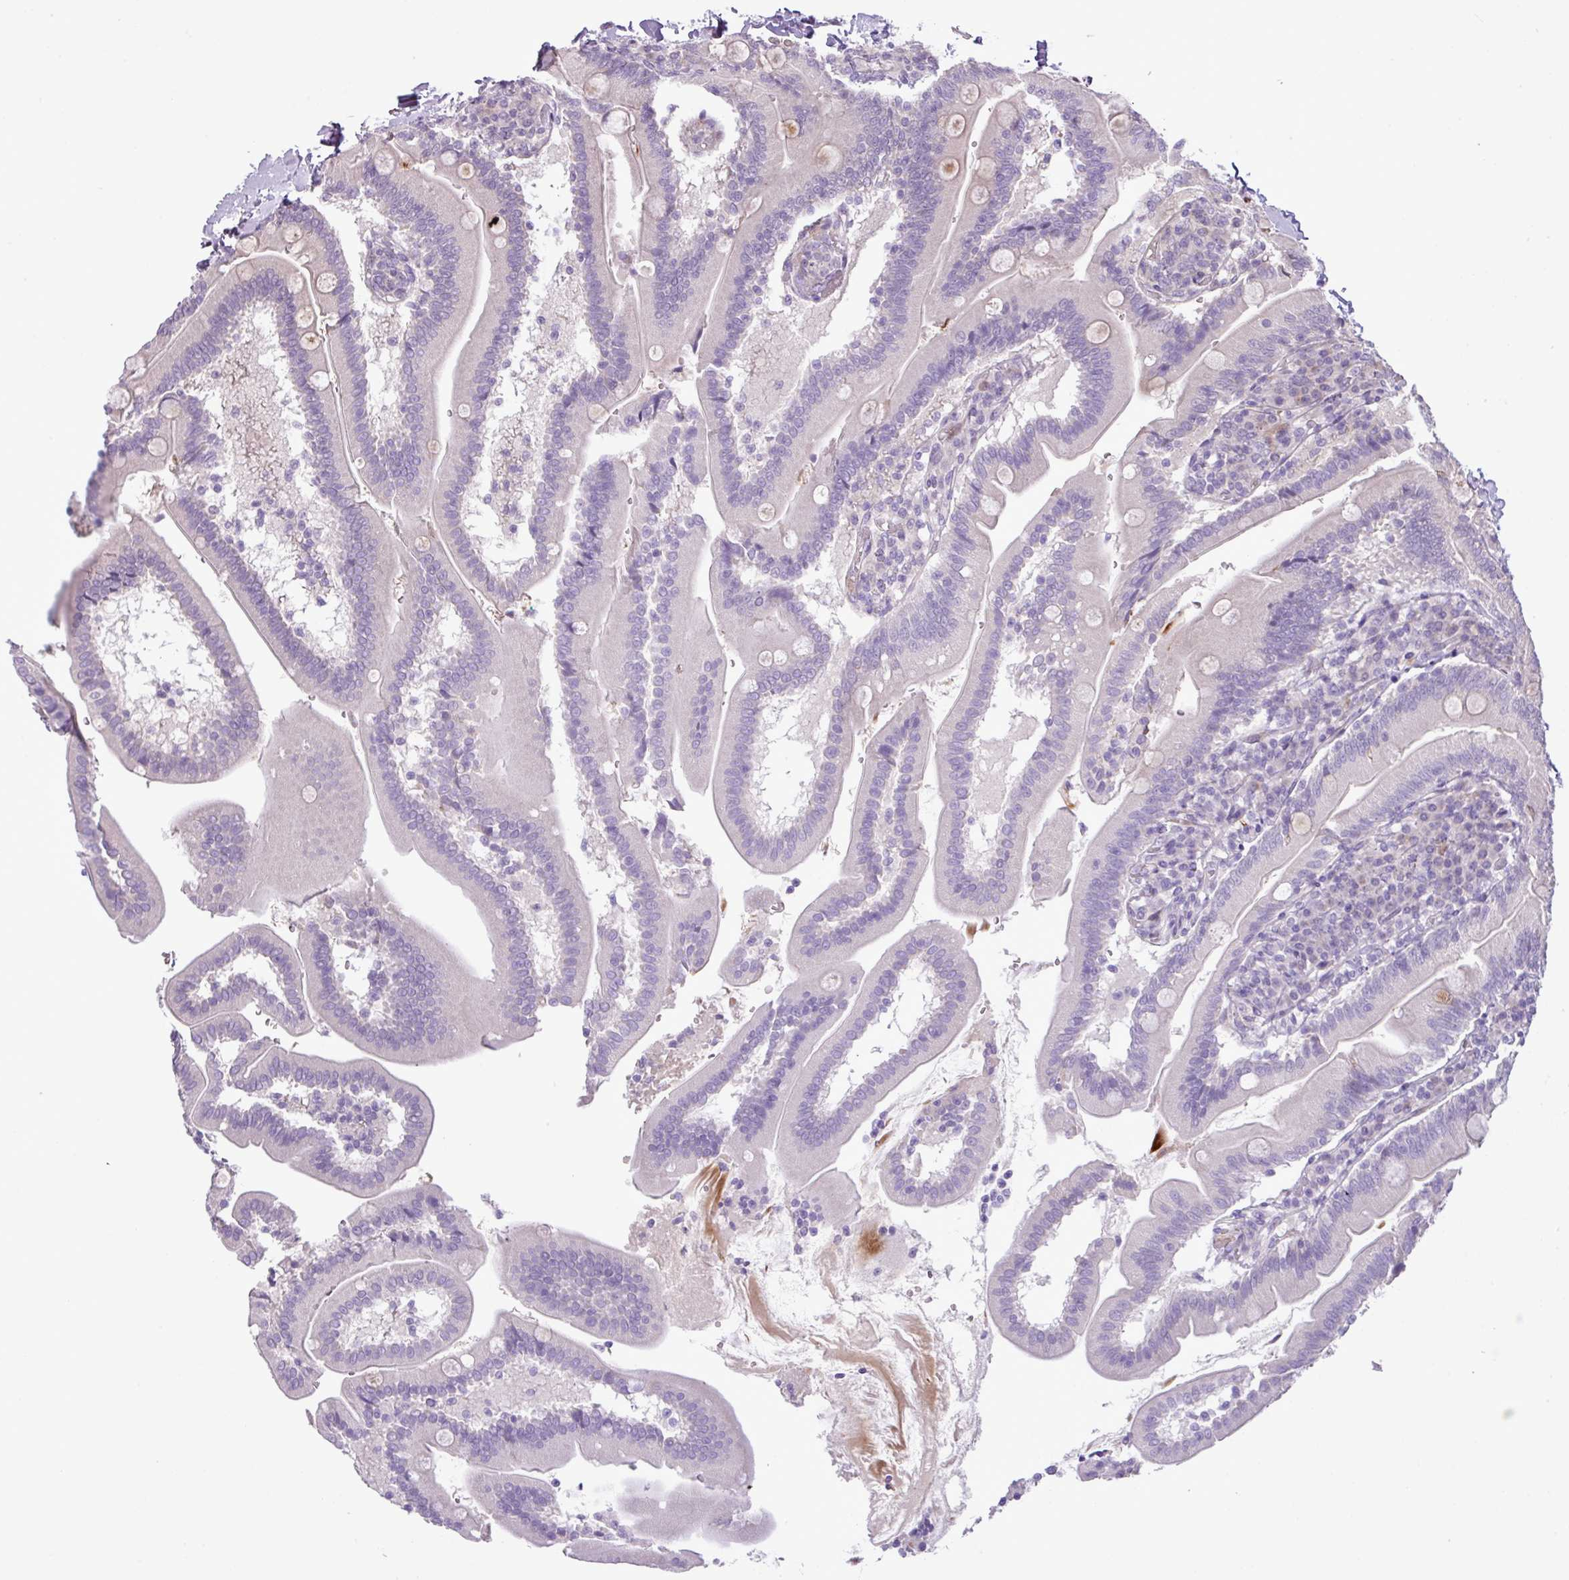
{"staining": {"intensity": "weak", "quantity": "<25%", "location": "cytoplasmic/membranous"}, "tissue": "duodenum", "cell_type": "Glandular cells", "image_type": "normal", "snomed": [{"axis": "morphology", "description": "Normal tissue, NOS"}, {"axis": "topography", "description": "Duodenum"}], "caption": "A high-resolution histopathology image shows immunohistochemistry staining of unremarkable duodenum, which shows no significant staining in glandular cells.", "gene": "DNAJB13", "patient": {"sex": "female", "age": 67}}